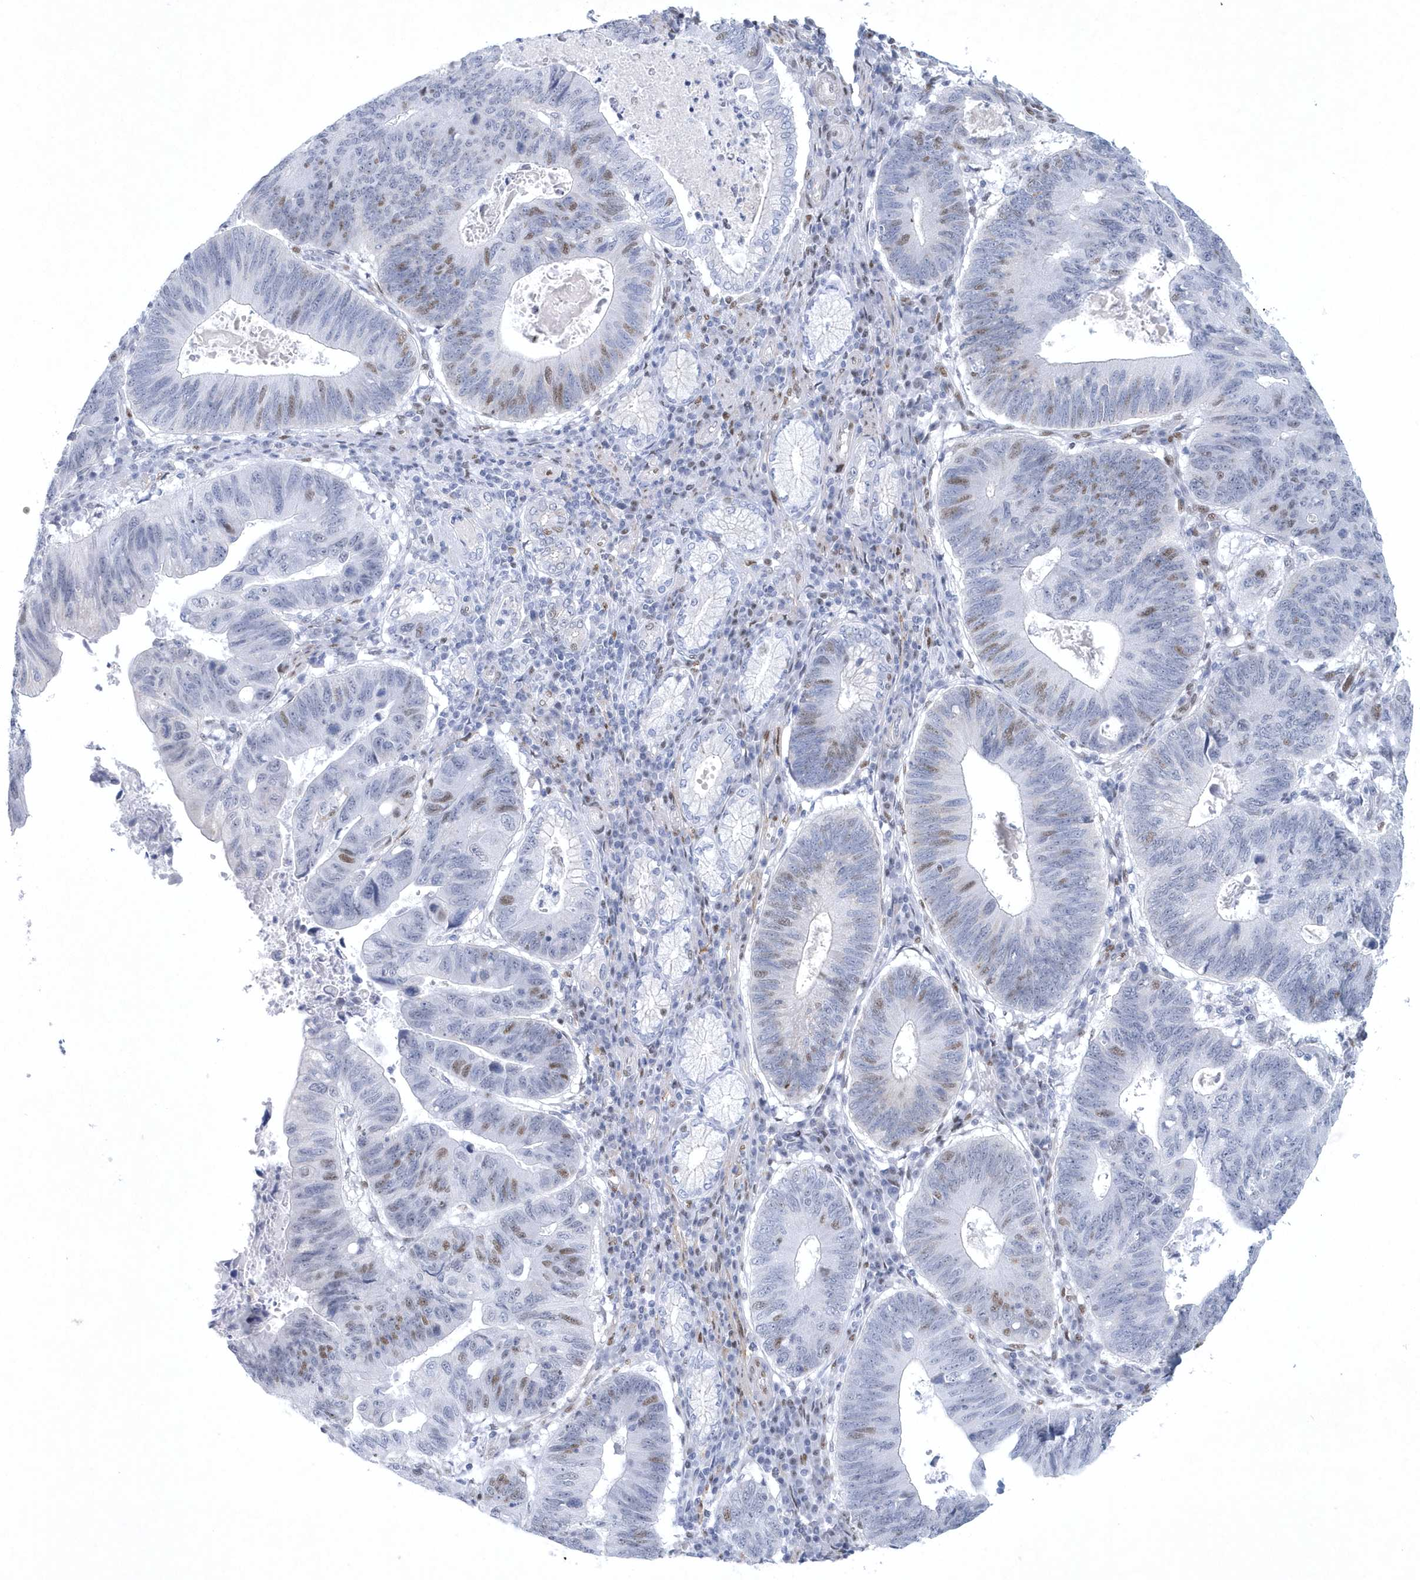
{"staining": {"intensity": "moderate", "quantity": "<25%", "location": "nuclear"}, "tissue": "stomach cancer", "cell_type": "Tumor cells", "image_type": "cancer", "snomed": [{"axis": "morphology", "description": "Adenocarcinoma, NOS"}, {"axis": "topography", "description": "Stomach"}], "caption": "Human stomach cancer stained for a protein (brown) demonstrates moderate nuclear positive staining in approximately <25% of tumor cells.", "gene": "DCLRE1A", "patient": {"sex": "male", "age": 59}}